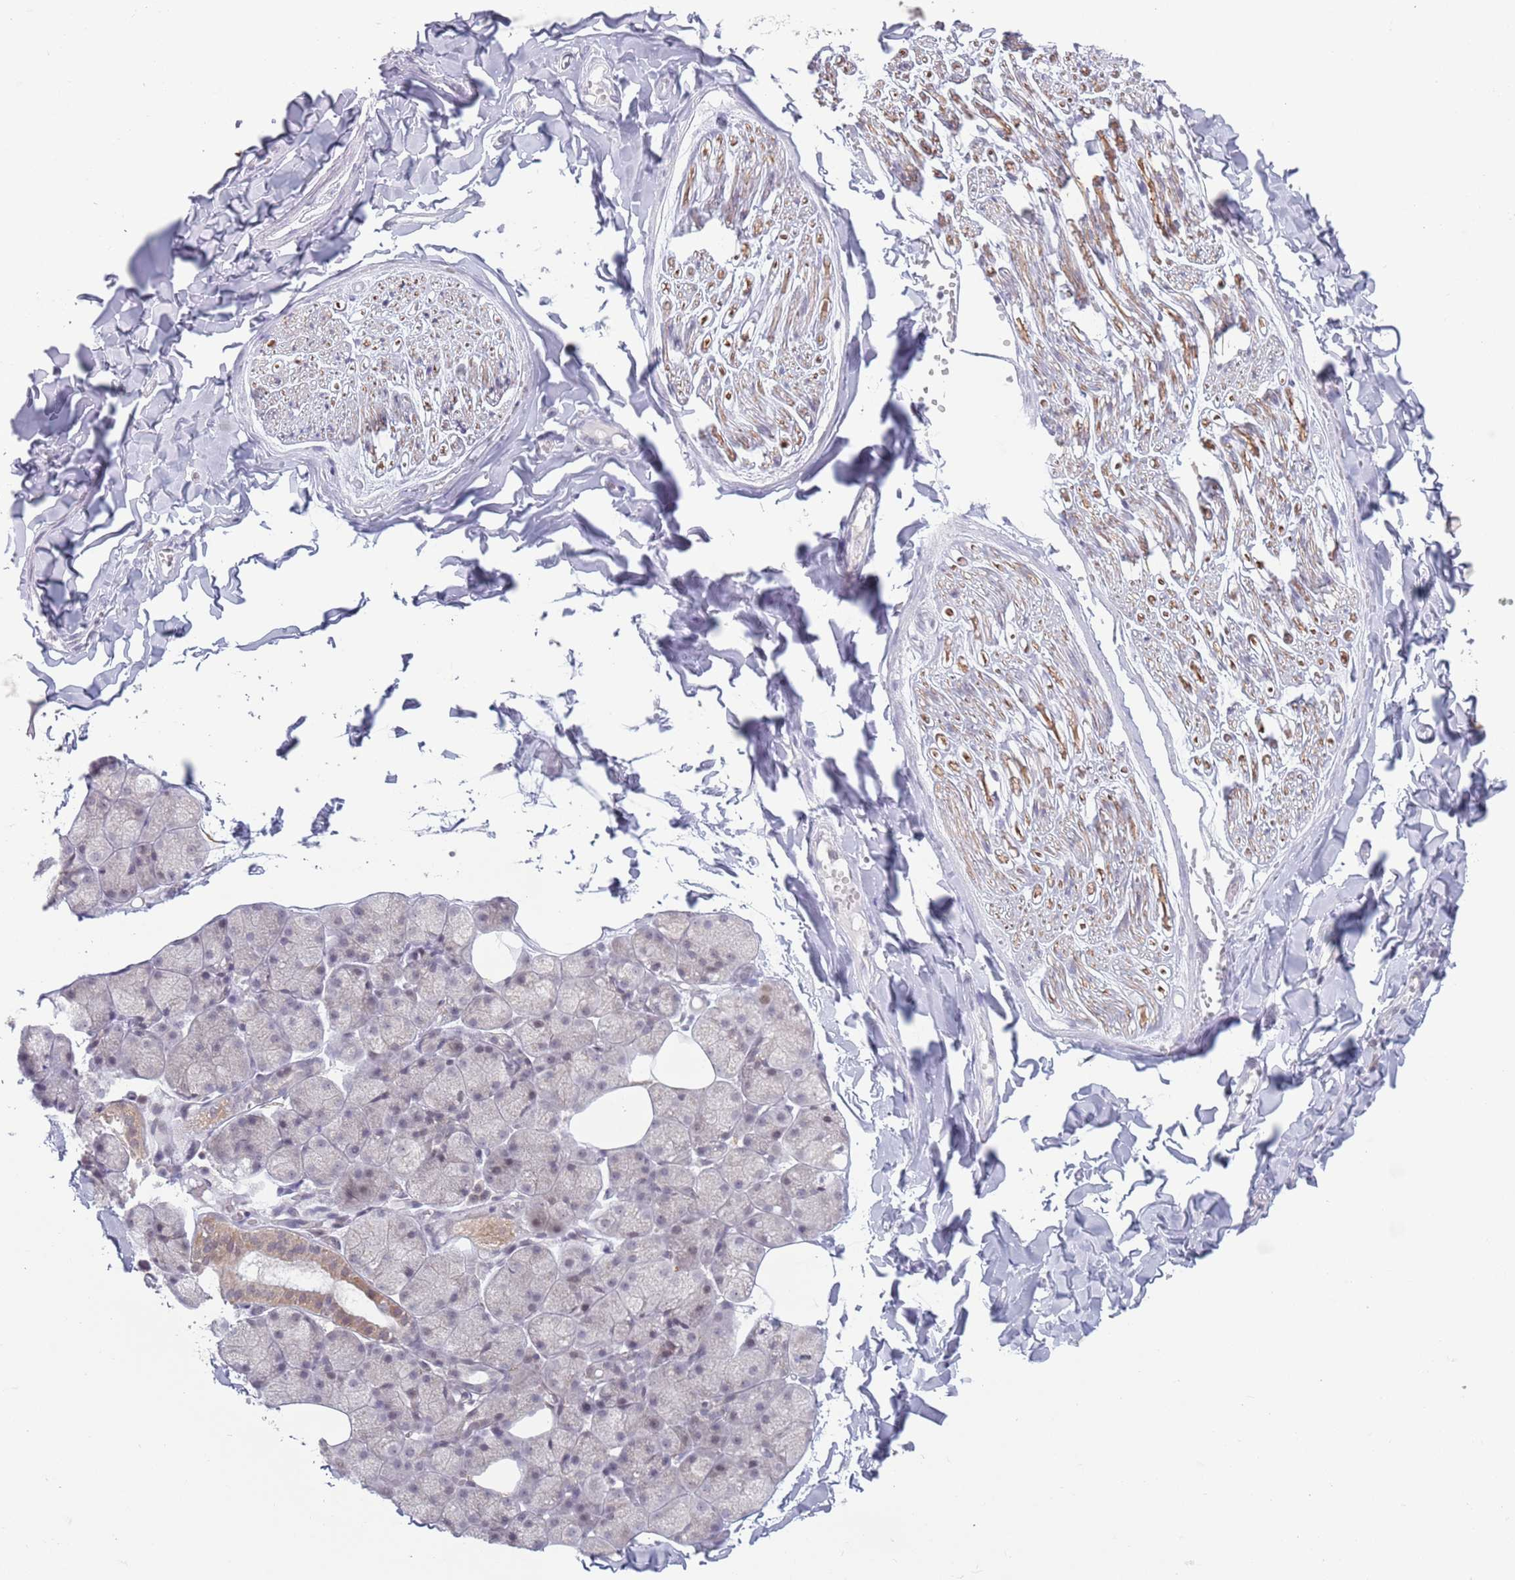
{"staining": {"intensity": "negative", "quantity": "none", "location": "none"}, "tissue": "adipose tissue", "cell_type": "Adipocytes", "image_type": "normal", "snomed": [{"axis": "morphology", "description": "Normal tissue, NOS"}, {"axis": "topography", "description": "Salivary gland"}, {"axis": "topography", "description": "Peripheral nerve tissue"}], "caption": "This is a image of immunohistochemistry (IHC) staining of unremarkable adipose tissue, which shows no expression in adipocytes. Brightfield microscopy of immunohistochemistry stained with DAB (3,3'-diaminobenzidine) (brown) and hematoxylin (blue), captured at high magnification.", "gene": "MRPL34", "patient": {"sex": "male", "age": 38}}